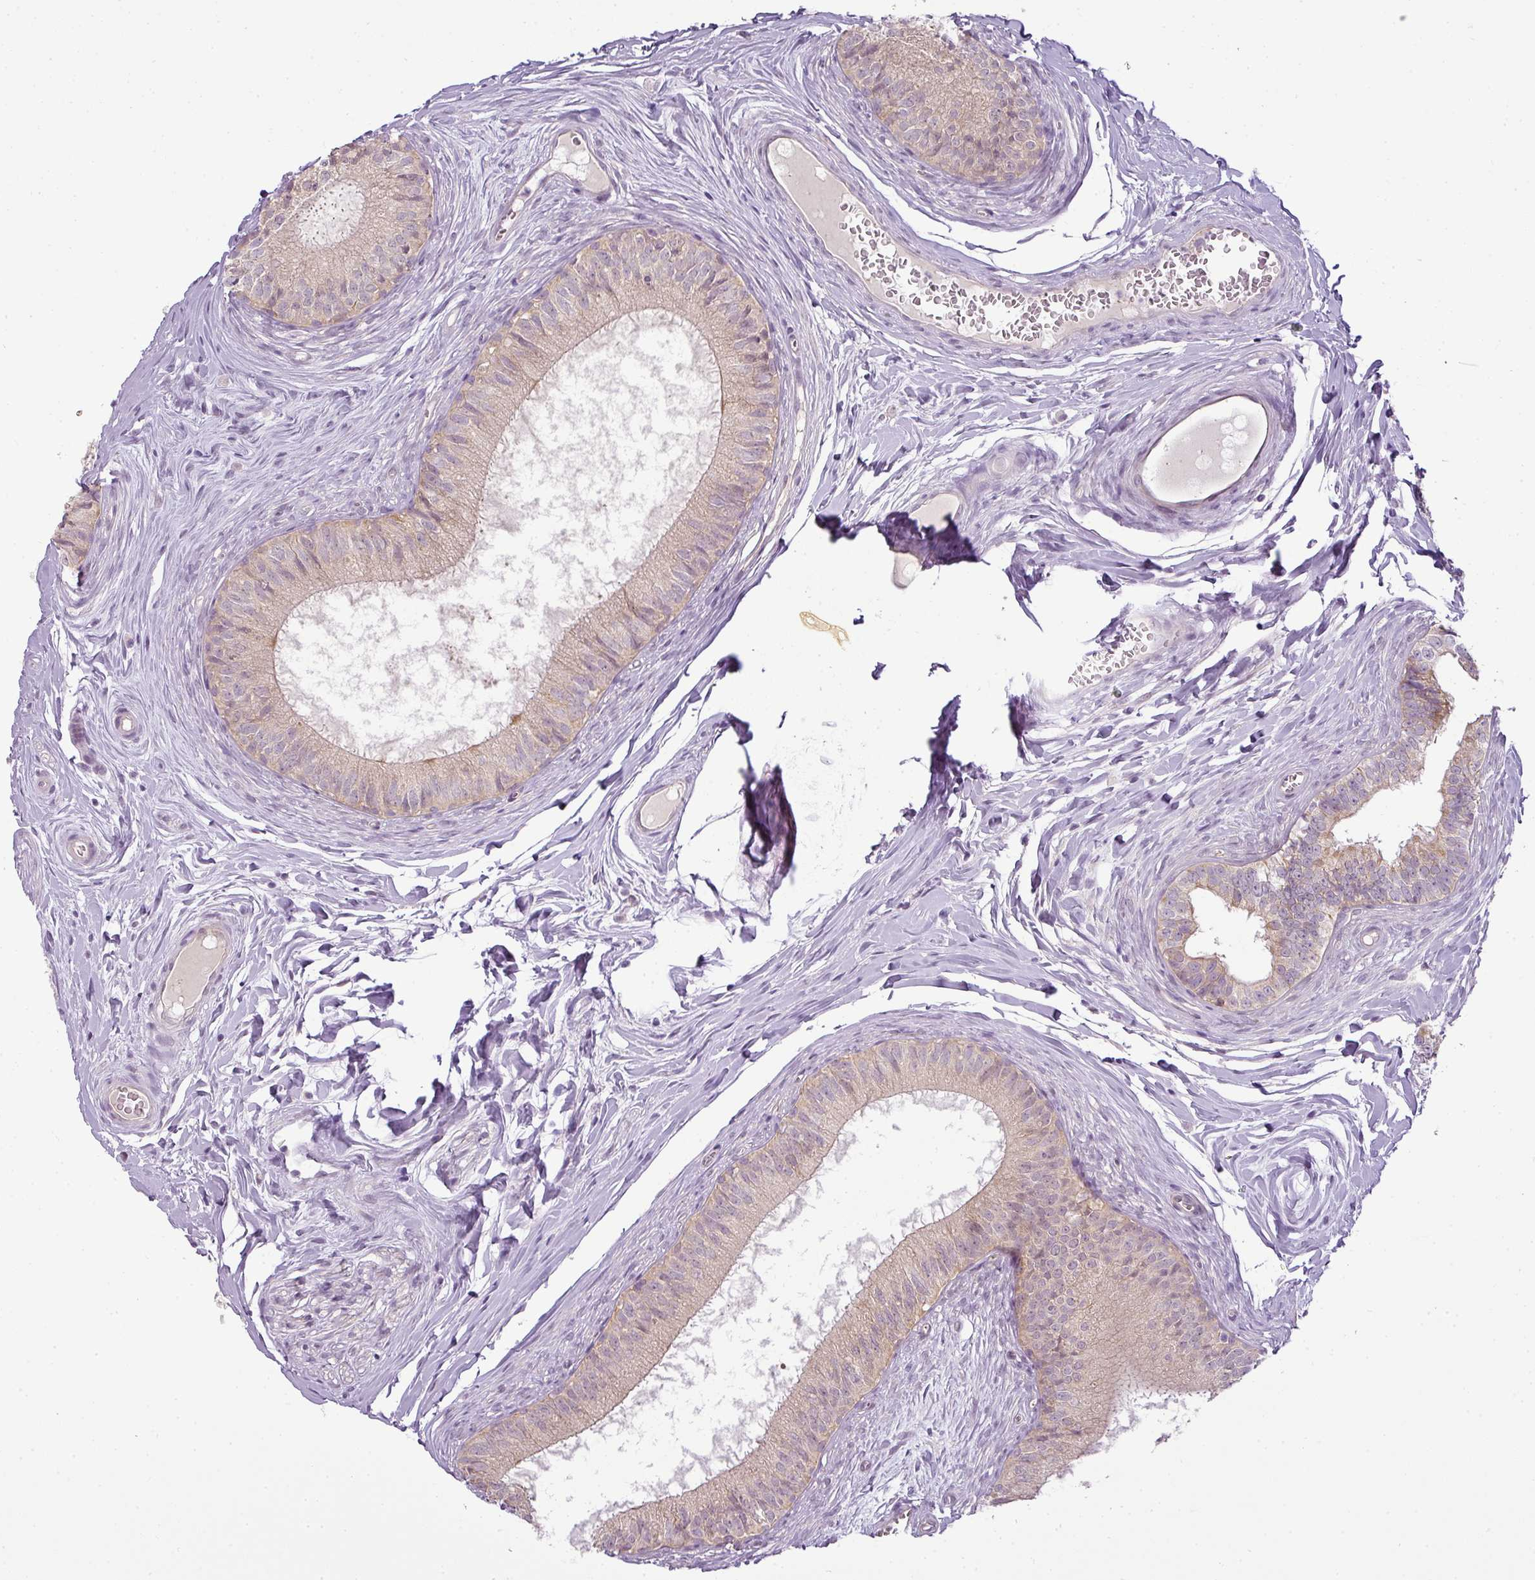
{"staining": {"intensity": "weak", "quantity": ">75%", "location": "cytoplasmic/membranous"}, "tissue": "epididymis", "cell_type": "Glandular cells", "image_type": "normal", "snomed": [{"axis": "morphology", "description": "Normal tissue, NOS"}, {"axis": "topography", "description": "Epididymis"}], "caption": "Immunohistochemistry (DAB) staining of benign epididymis reveals weak cytoplasmic/membranous protein staining in about >75% of glandular cells. Immunohistochemistry stains the protein of interest in brown and the nuclei are stained blue.", "gene": "LY75", "patient": {"sex": "male", "age": 25}}